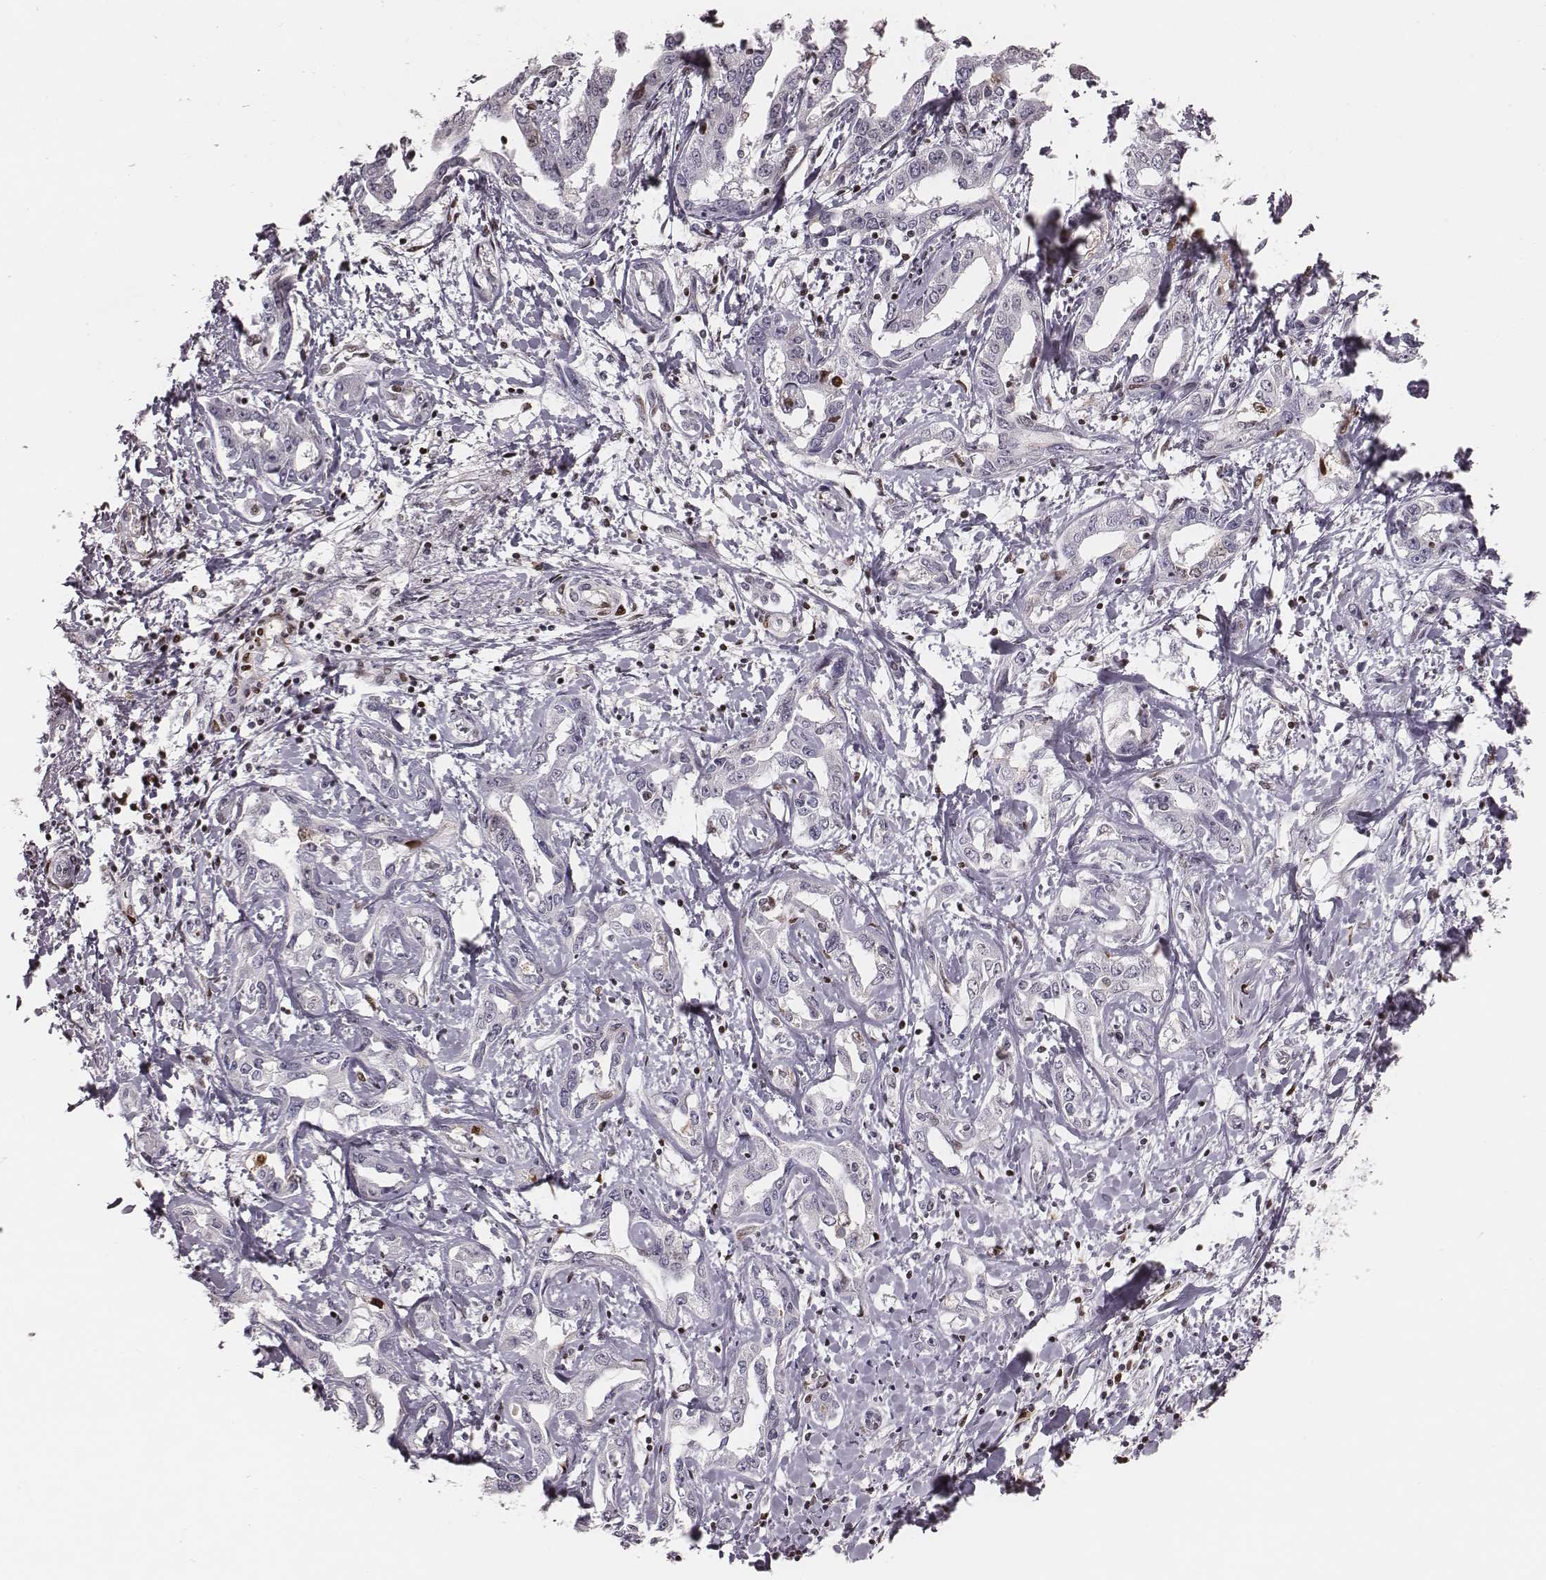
{"staining": {"intensity": "negative", "quantity": "none", "location": "none"}, "tissue": "liver cancer", "cell_type": "Tumor cells", "image_type": "cancer", "snomed": [{"axis": "morphology", "description": "Cholangiocarcinoma"}, {"axis": "topography", "description": "Liver"}], "caption": "Immunohistochemistry micrograph of neoplastic tissue: liver cancer (cholangiocarcinoma) stained with DAB (3,3'-diaminobenzidine) demonstrates no significant protein positivity in tumor cells.", "gene": "NDC1", "patient": {"sex": "male", "age": 59}}